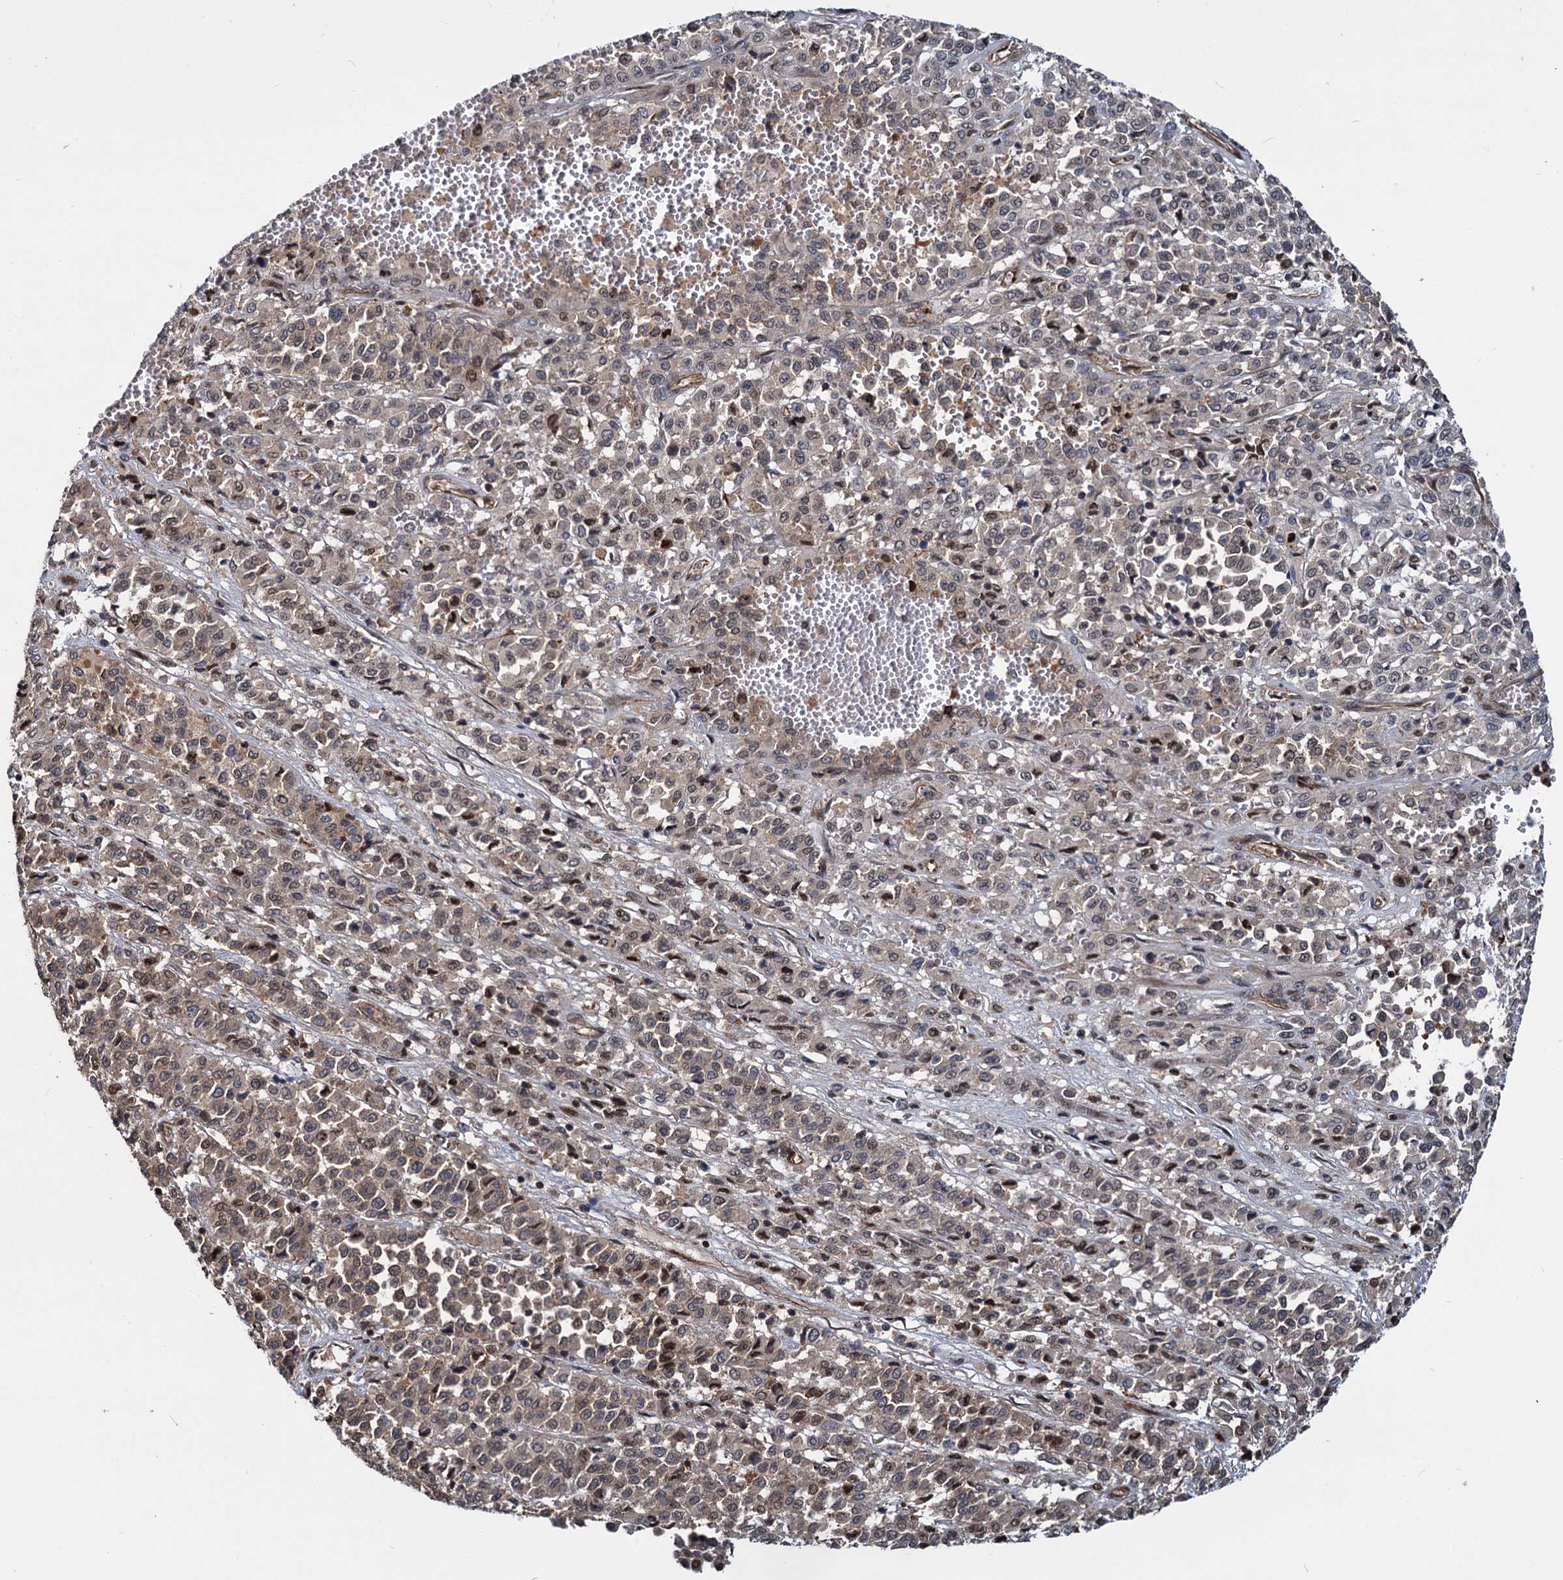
{"staining": {"intensity": "weak", "quantity": ">75%", "location": "cytoplasmic/membranous,nuclear"}, "tissue": "melanoma", "cell_type": "Tumor cells", "image_type": "cancer", "snomed": [{"axis": "morphology", "description": "Malignant melanoma, Metastatic site"}, {"axis": "topography", "description": "Pancreas"}], "caption": "The photomicrograph displays a brown stain indicating the presence of a protein in the cytoplasmic/membranous and nuclear of tumor cells in malignant melanoma (metastatic site).", "gene": "UBLCP1", "patient": {"sex": "female", "age": 30}}